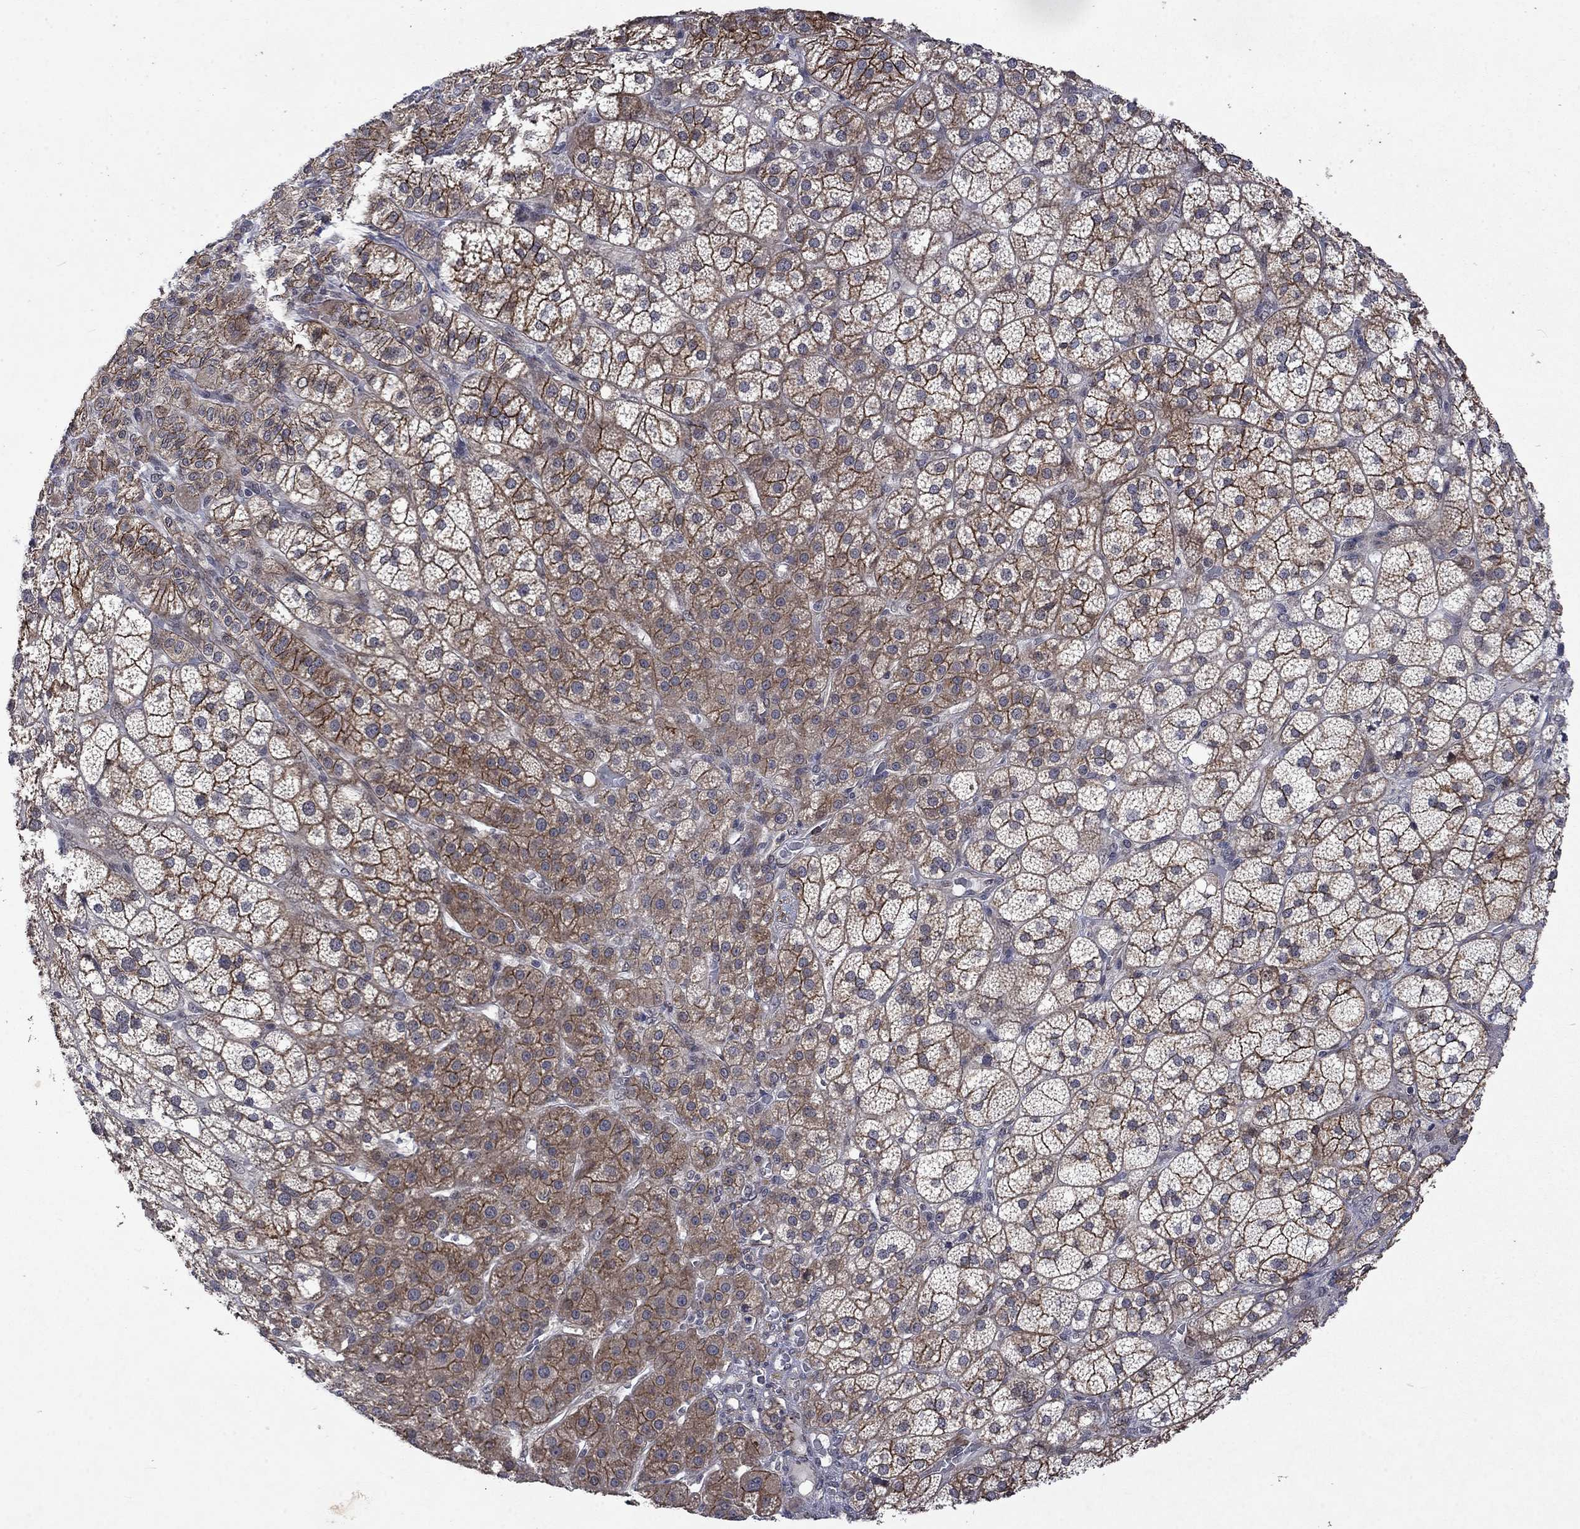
{"staining": {"intensity": "strong", "quantity": ">75%", "location": "cytoplasmic/membranous"}, "tissue": "adrenal gland", "cell_type": "Glandular cells", "image_type": "normal", "snomed": [{"axis": "morphology", "description": "Normal tissue, NOS"}, {"axis": "topography", "description": "Adrenal gland"}], "caption": "The photomicrograph exhibits a brown stain indicating the presence of a protein in the cytoplasmic/membranous of glandular cells in adrenal gland.", "gene": "PPP1R9A", "patient": {"sex": "female", "age": 60}}